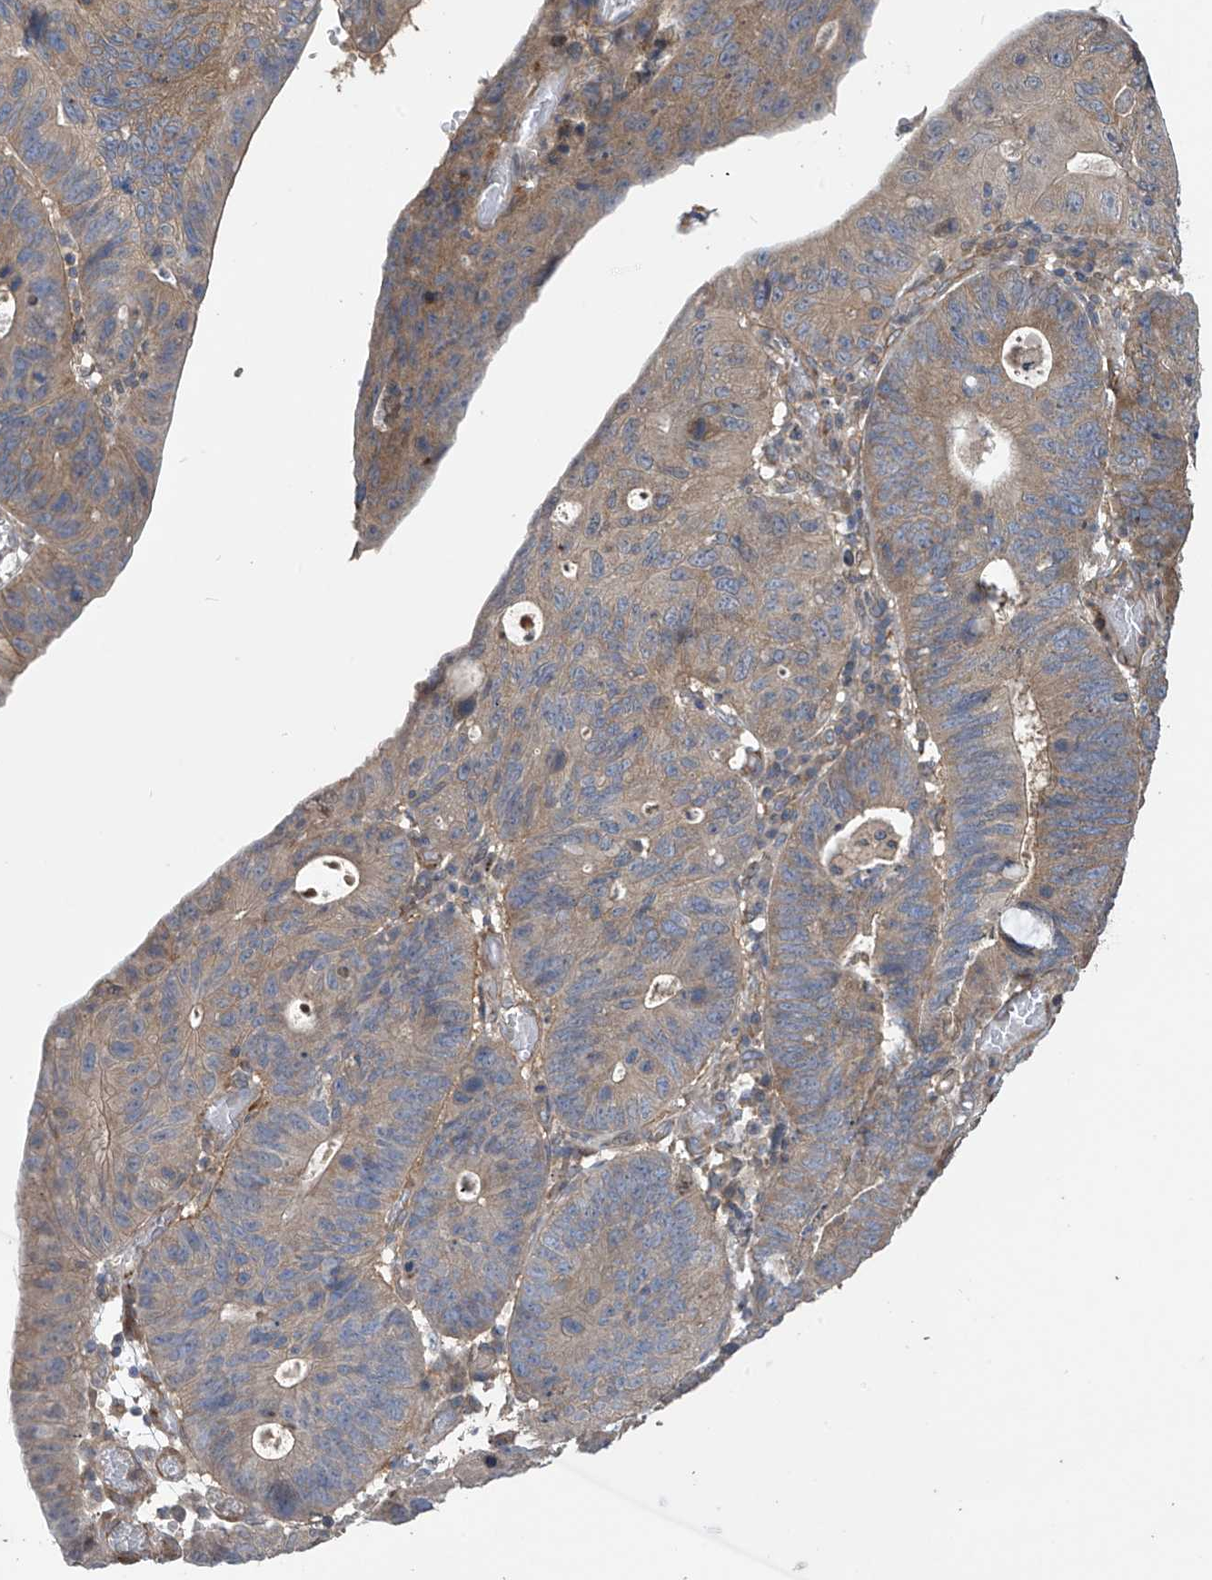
{"staining": {"intensity": "moderate", "quantity": "25%-75%", "location": "cytoplasmic/membranous"}, "tissue": "stomach cancer", "cell_type": "Tumor cells", "image_type": "cancer", "snomed": [{"axis": "morphology", "description": "Adenocarcinoma, NOS"}, {"axis": "topography", "description": "Stomach"}], "caption": "The micrograph shows immunohistochemical staining of stomach cancer. There is moderate cytoplasmic/membranous positivity is identified in approximately 25%-75% of tumor cells.", "gene": "PHACTR4", "patient": {"sex": "male", "age": 59}}